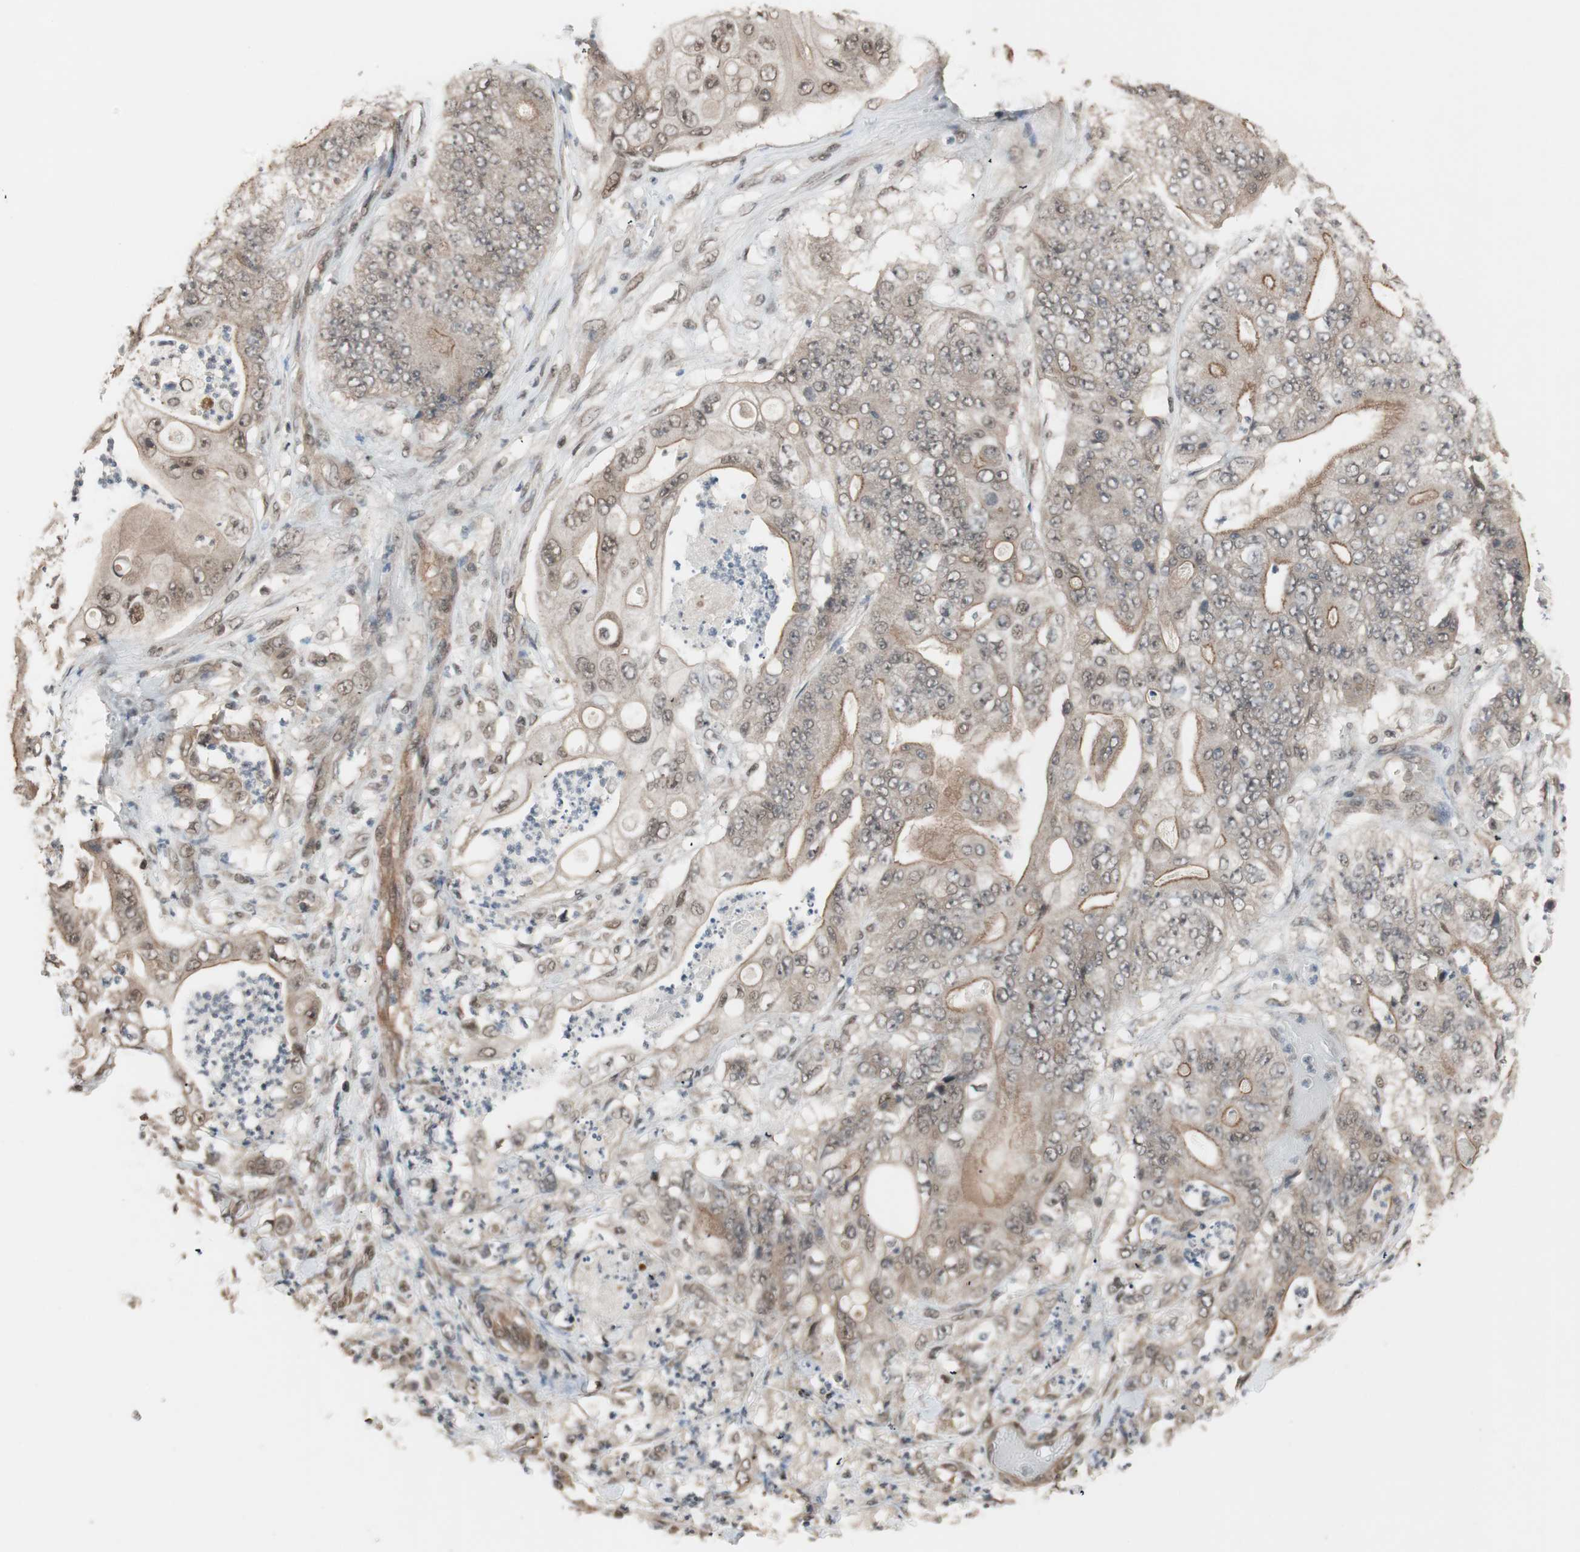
{"staining": {"intensity": "weak", "quantity": ">75%", "location": "cytoplasmic/membranous"}, "tissue": "stomach cancer", "cell_type": "Tumor cells", "image_type": "cancer", "snomed": [{"axis": "morphology", "description": "Adenocarcinoma, NOS"}, {"axis": "topography", "description": "Stomach"}], "caption": "Immunohistochemical staining of adenocarcinoma (stomach) reveals low levels of weak cytoplasmic/membranous positivity in about >75% of tumor cells.", "gene": "DRAP1", "patient": {"sex": "female", "age": 73}}